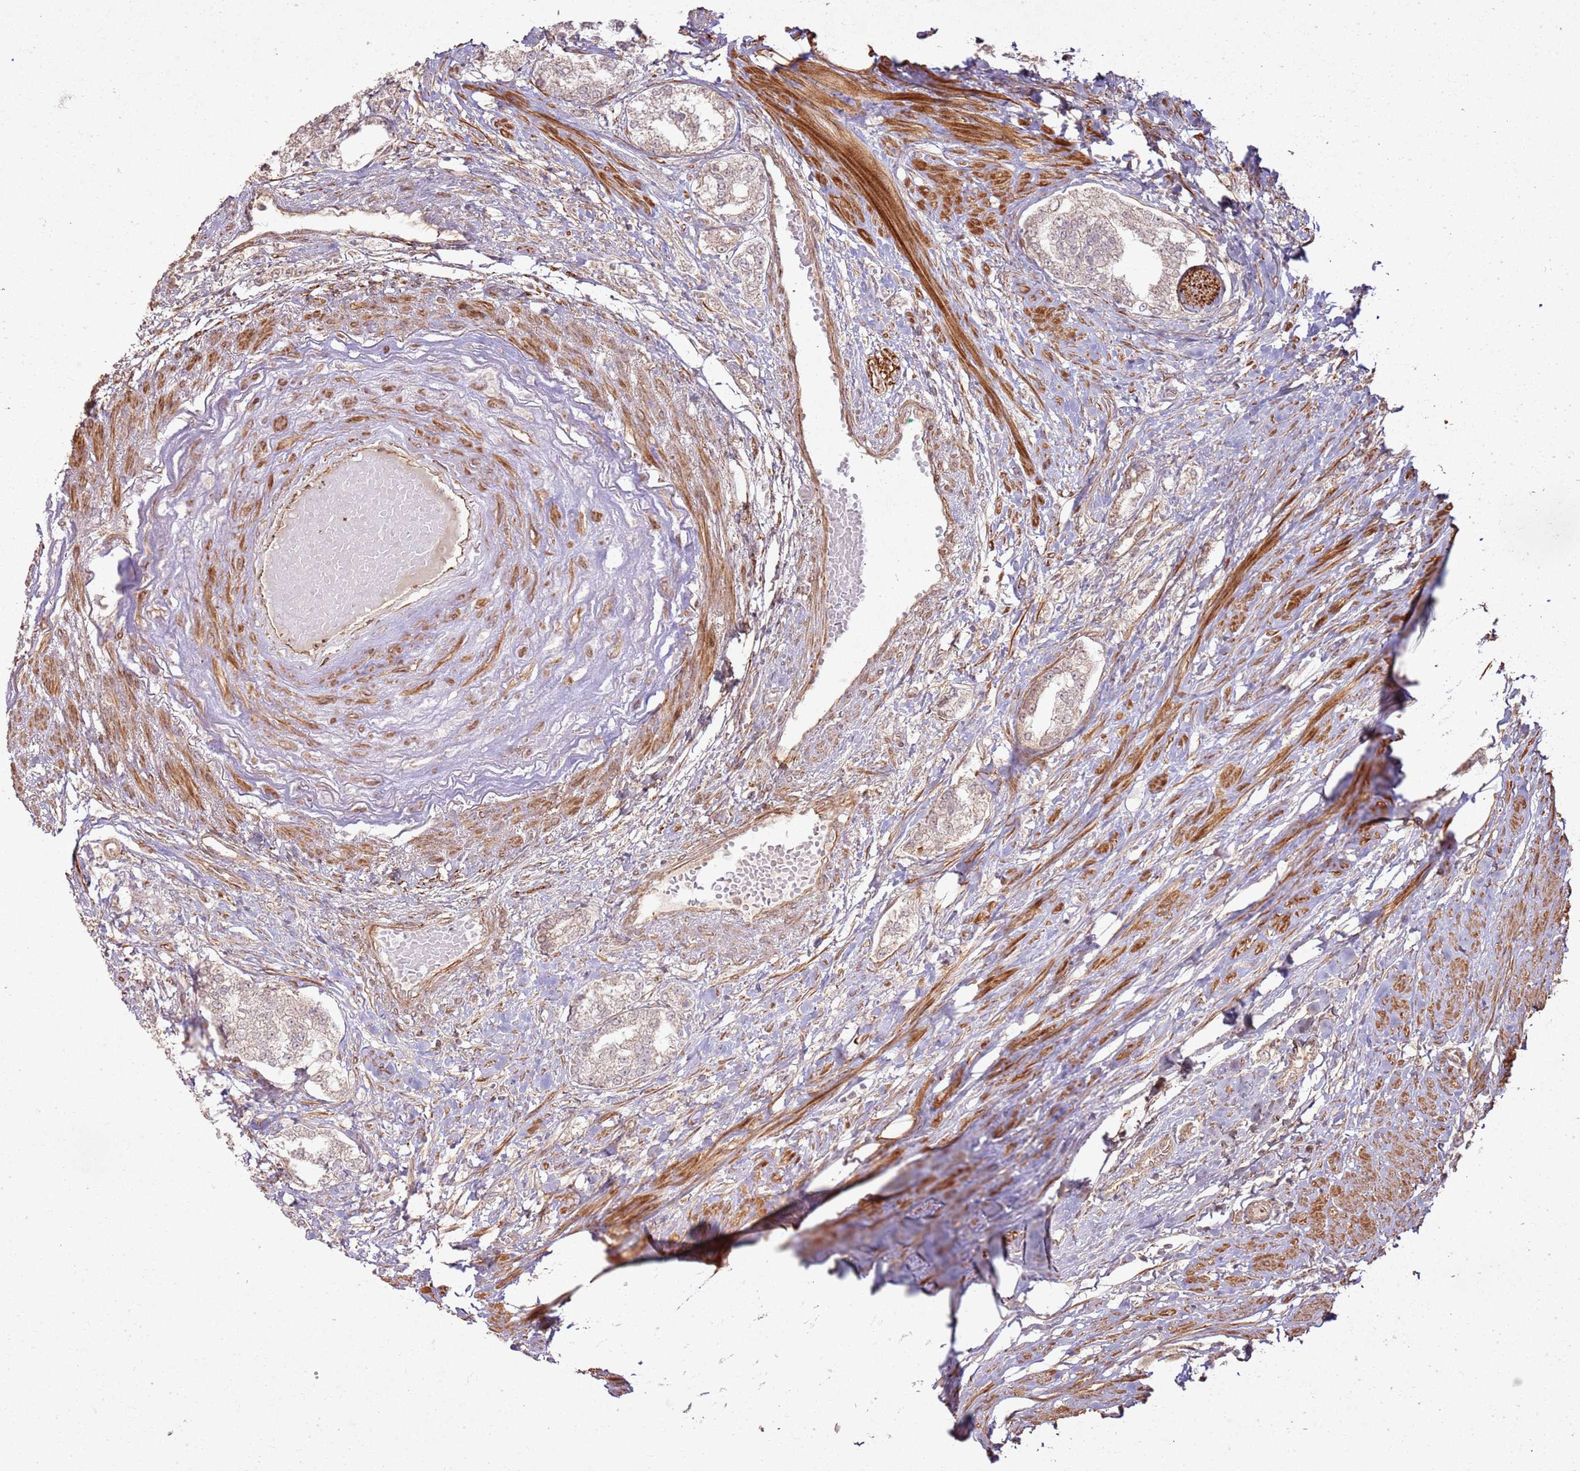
{"staining": {"intensity": "weak", "quantity": ">75%", "location": "cytoplasmic/membranous,nuclear"}, "tissue": "prostate cancer", "cell_type": "Tumor cells", "image_type": "cancer", "snomed": [{"axis": "morphology", "description": "Adenocarcinoma, High grade"}, {"axis": "topography", "description": "Prostate"}], "caption": "High-power microscopy captured an immunohistochemistry (IHC) micrograph of adenocarcinoma (high-grade) (prostate), revealing weak cytoplasmic/membranous and nuclear positivity in approximately >75% of tumor cells.", "gene": "ZNF623", "patient": {"sex": "male", "age": 64}}